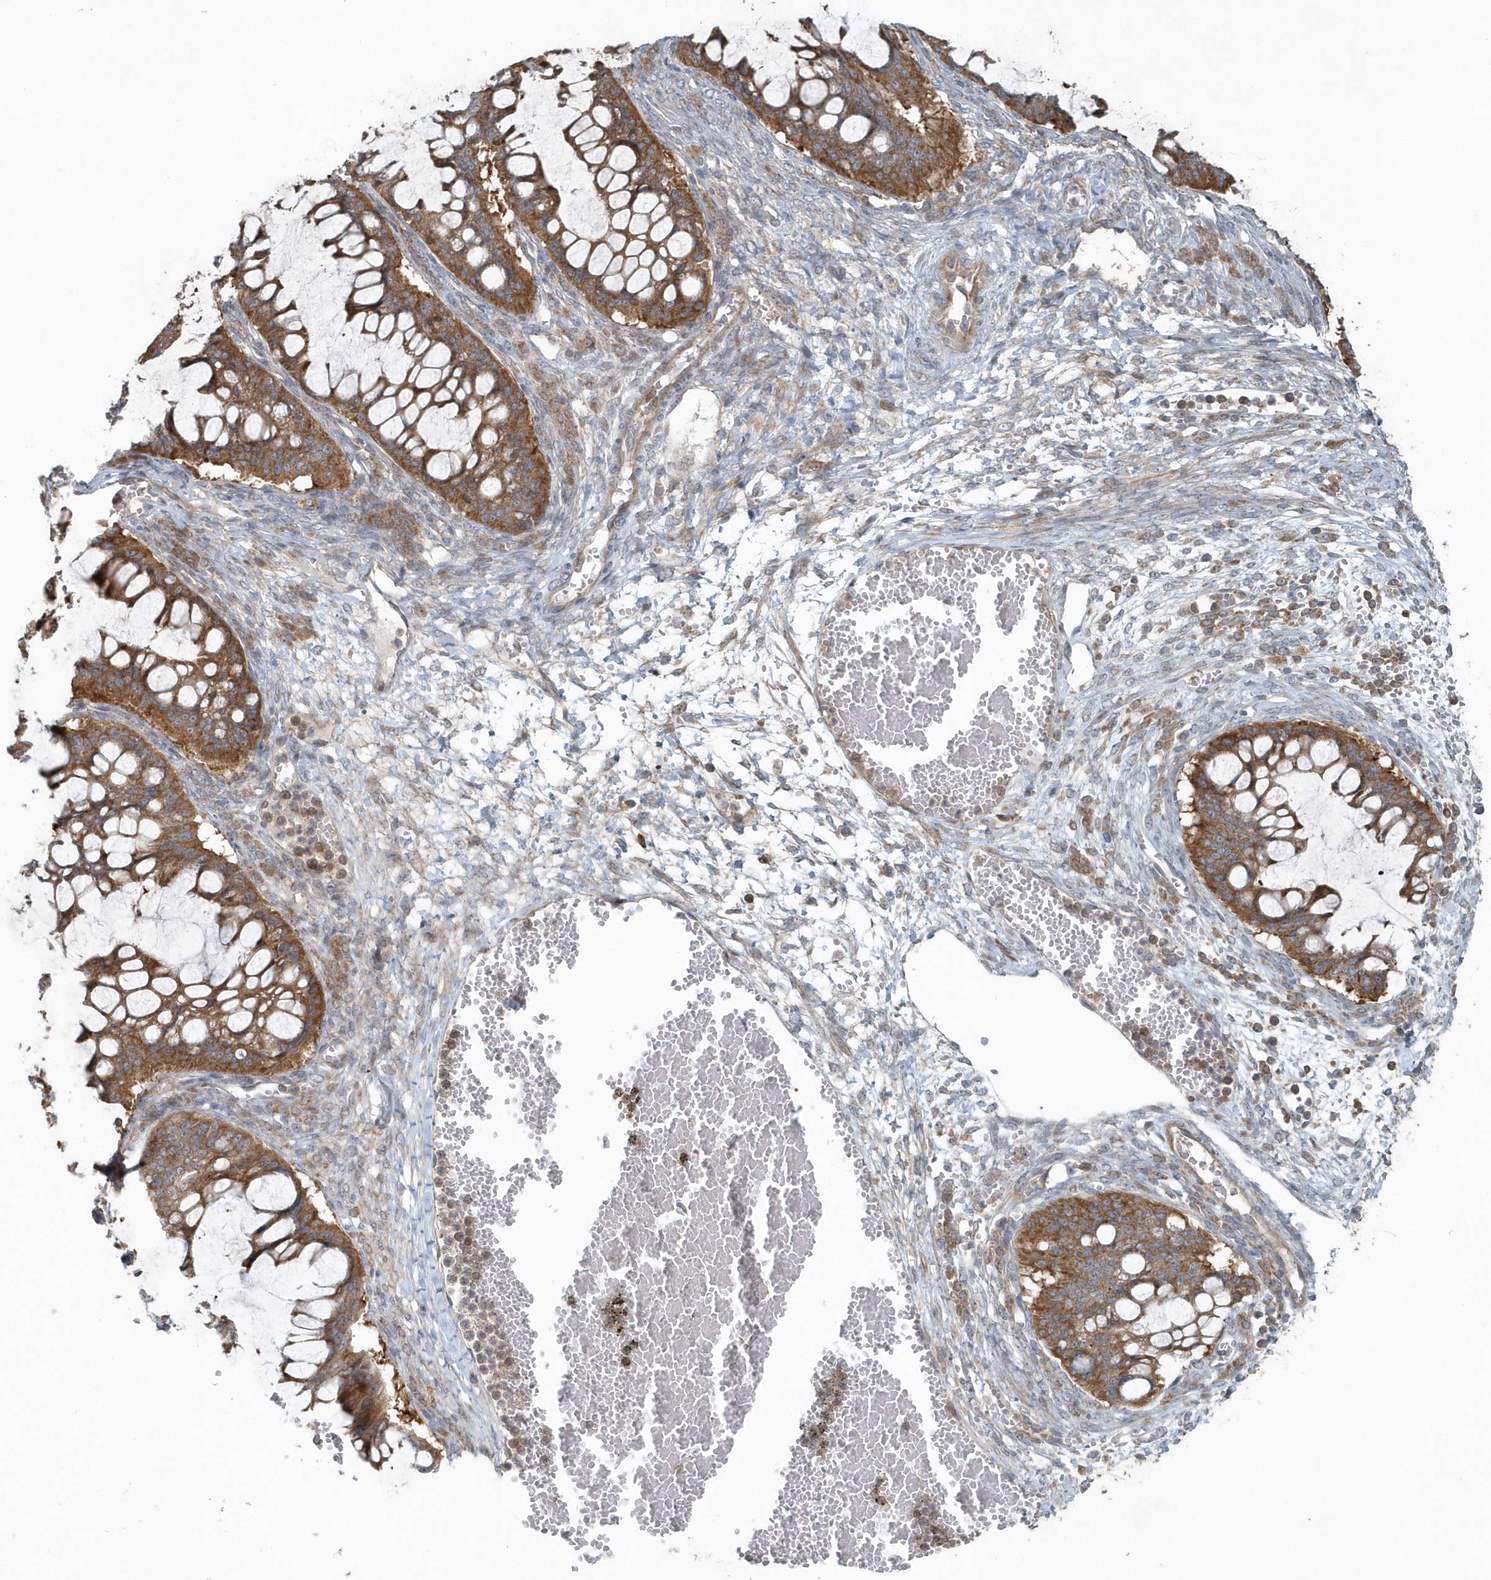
{"staining": {"intensity": "moderate", "quantity": ">75%", "location": "cytoplasmic/membranous"}, "tissue": "ovarian cancer", "cell_type": "Tumor cells", "image_type": "cancer", "snomed": [{"axis": "morphology", "description": "Cystadenocarcinoma, mucinous, NOS"}, {"axis": "topography", "description": "Ovary"}], "caption": "Immunohistochemical staining of ovarian mucinous cystadenocarcinoma shows moderate cytoplasmic/membranous protein expression in about >75% of tumor cells.", "gene": "MMUT", "patient": {"sex": "female", "age": 73}}